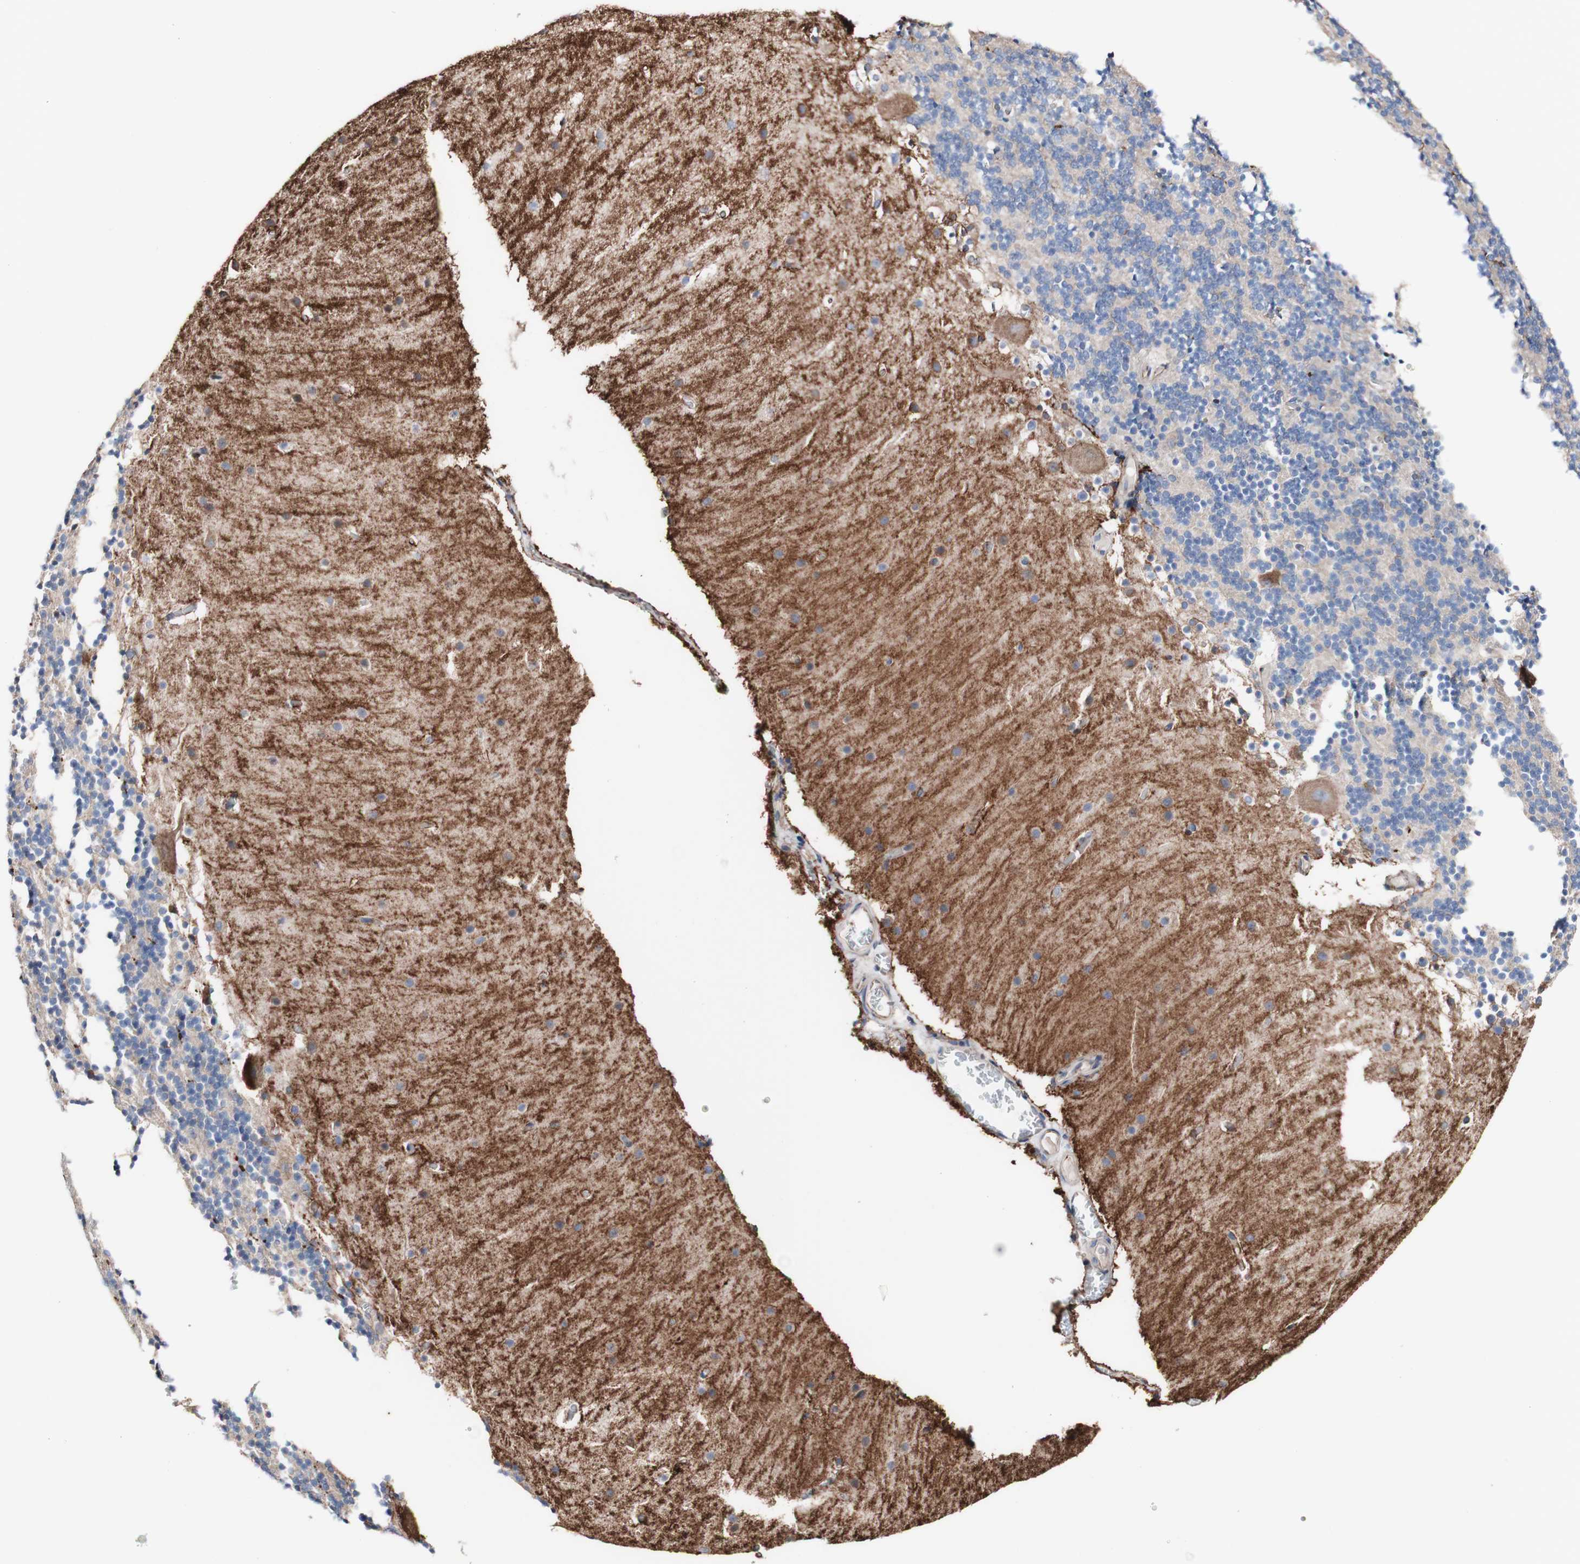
{"staining": {"intensity": "moderate", "quantity": ">75%", "location": "cytoplasmic/membranous"}, "tissue": "cerebellum", "cell_type": "Cells in granular layer", "image_type": "normal", "snomed": [{"axis": "morphology", "description": "Normal tissue, NOS"}, {"axis": "topography", "description": "Cerebellum"}], "caption": "An immunohistochemistry photomicrograph of normal tissue is shown. Protein staining in brown highlights moderate cytoplasmic/membranous positivity in cerebellum within cells in granular layer.", "gene": "LRIG3", "patient": {"sex": "male", "age": 45}}